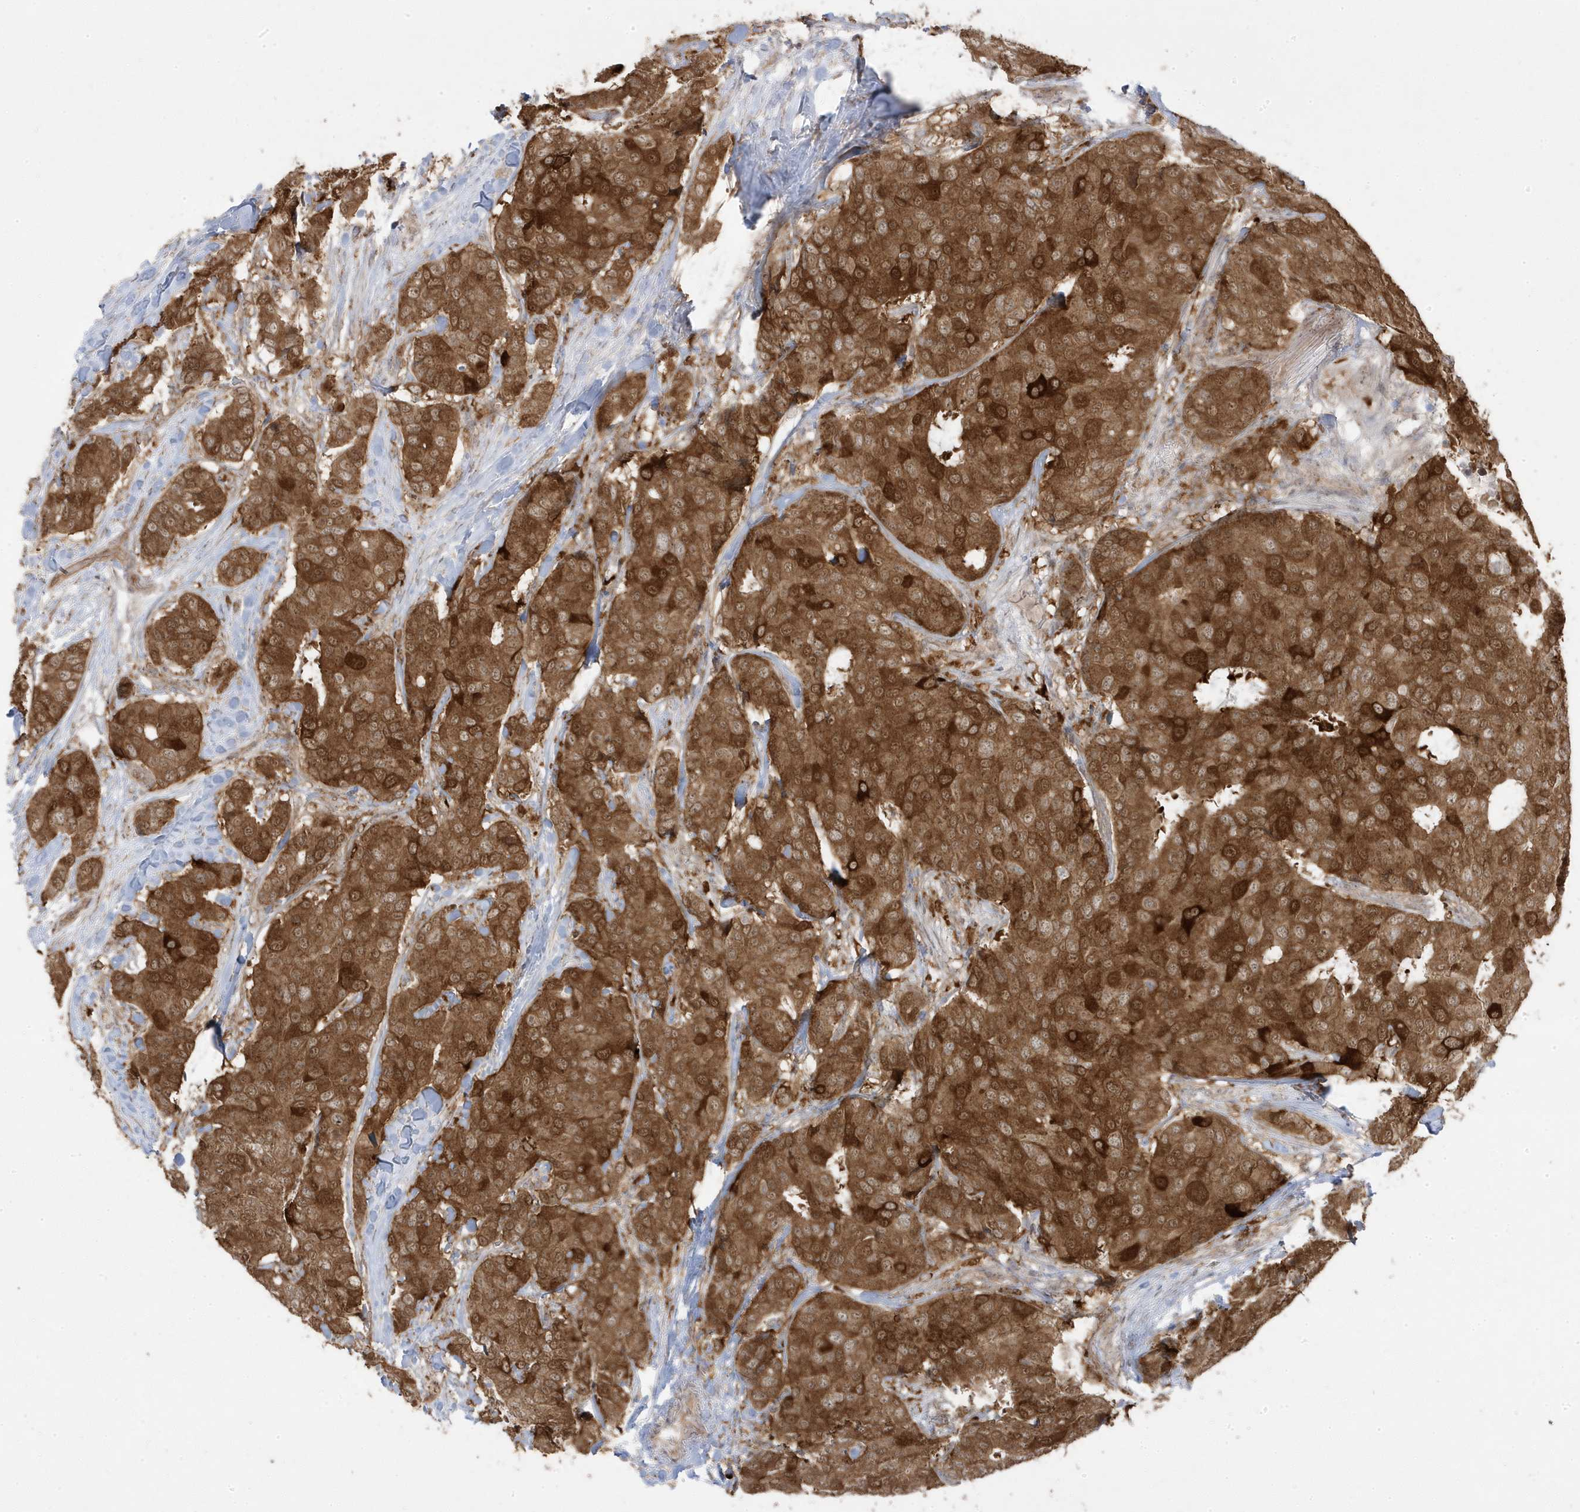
{"staining": {"intensity": "strong", "quantity": ">75%", "location": "cytoplasmic/membranous"}, "tissue": "breast cancer", "cell_type": "Tumor cells", "image_type": "cancer", "snomed": [{"axis": "morphology", "description": "Duct carcinoma"}, {"axis": "topography", "description": "Breast"}], "caption": "IHC of human breast invasive ductal carcinoma displays high levels of strong cytoplasmic/membranous staining in about >75% of tumor cells.", "gene": "DNAJC12", "patient": {"sex": "female", "age": 75}}